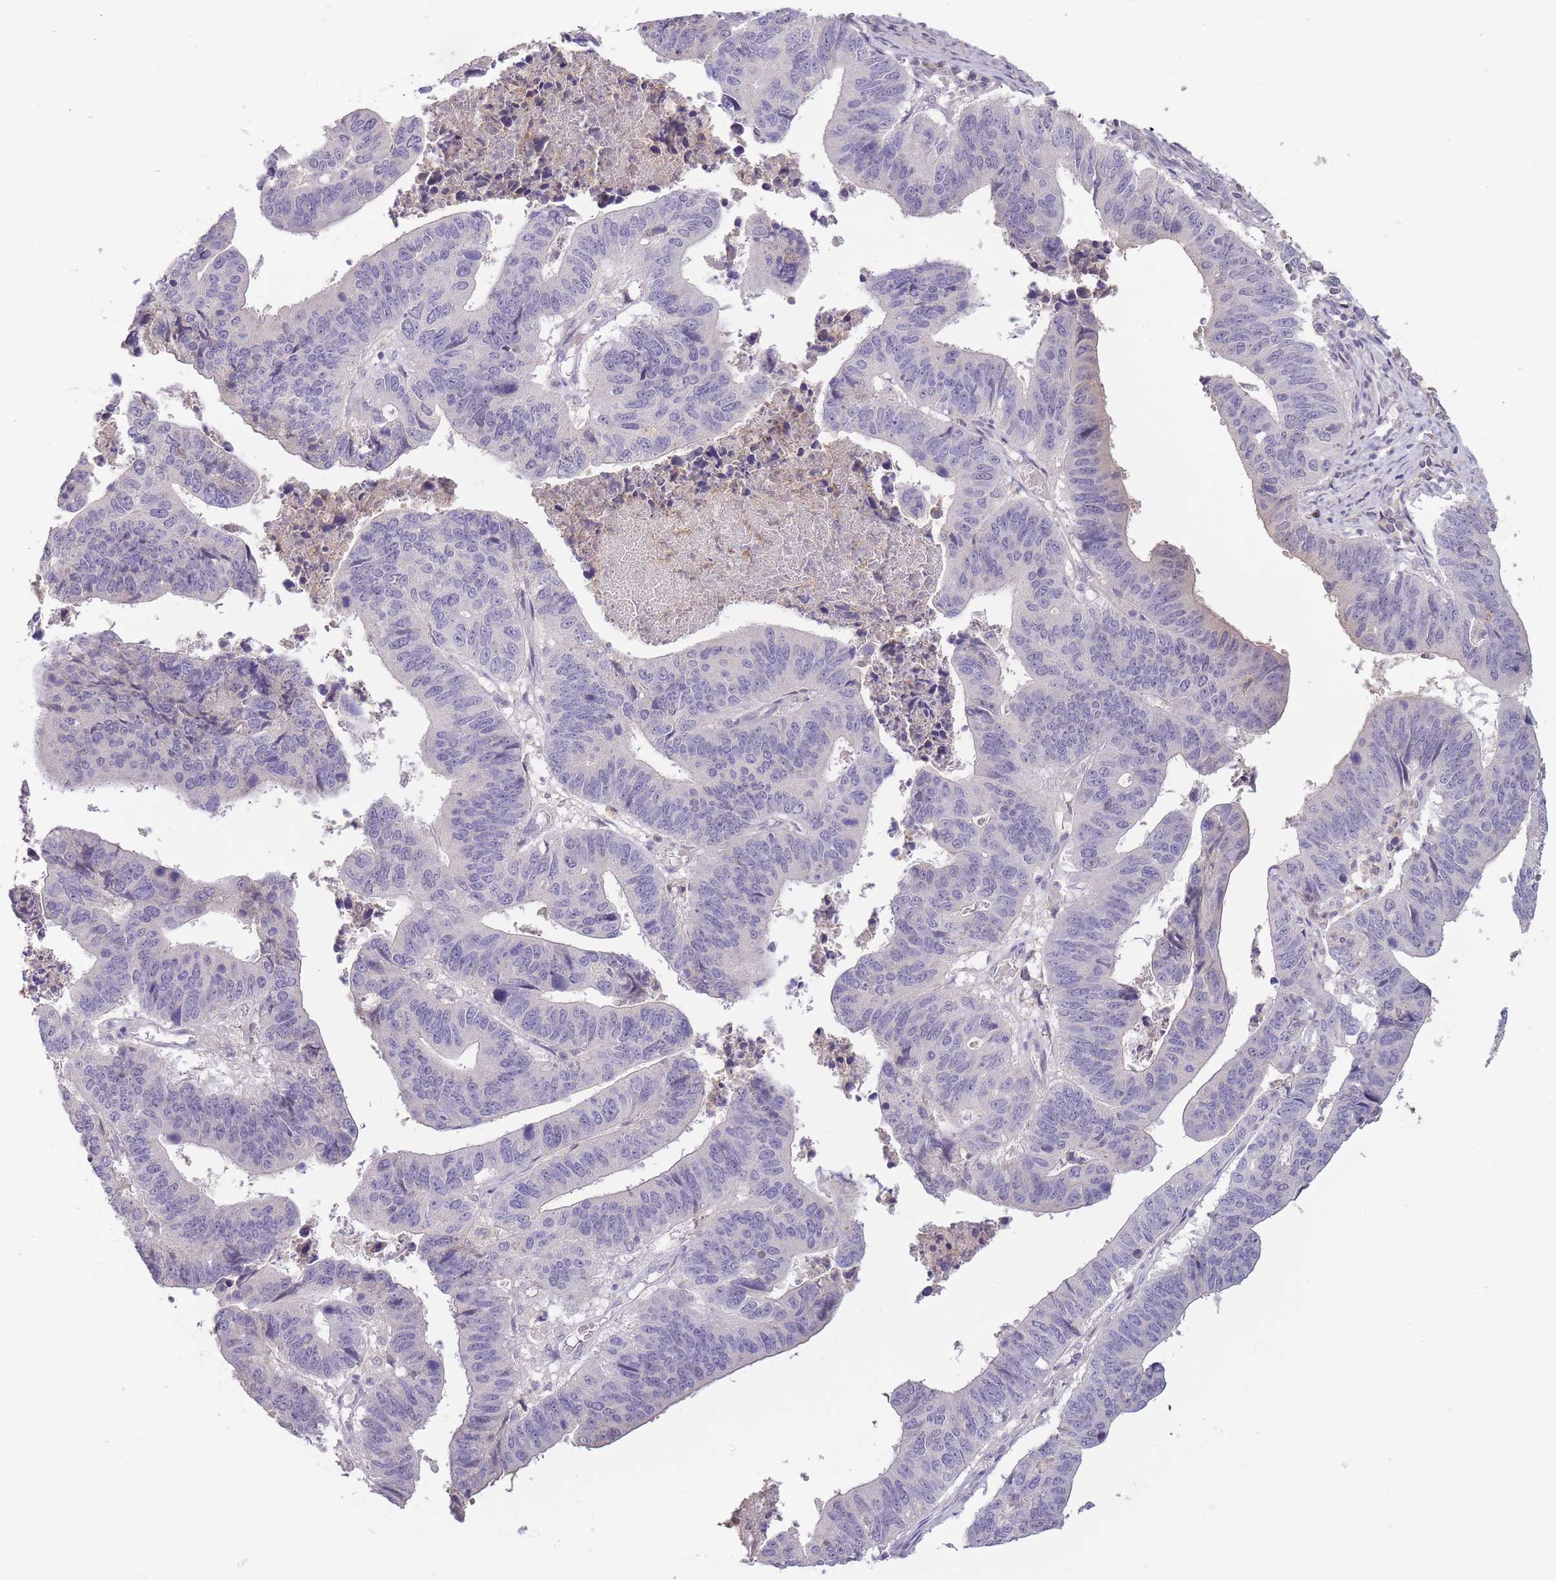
{"staining": {"intensity": "negative", "quantity": "none", "location": "none"}, "tissue": "stomach cancer", "cell_type": "Tumor cells", "image_type": "cancer", "snomed": [{"axis": "morphology", "description": "Adenocarcinoma, NOS"}, {"axis": "topography", "description": "Stomach"}], "caption": "IHC histopathology image of neoplastic tissue: stomach adenocarcinoma stained with DAB reveals no significant protein expression in tumor cells. (IHC, brightfield microscopy, high magnification).", "gene": "ZNF304", "patient": {"sex": "male", "age": 59}}